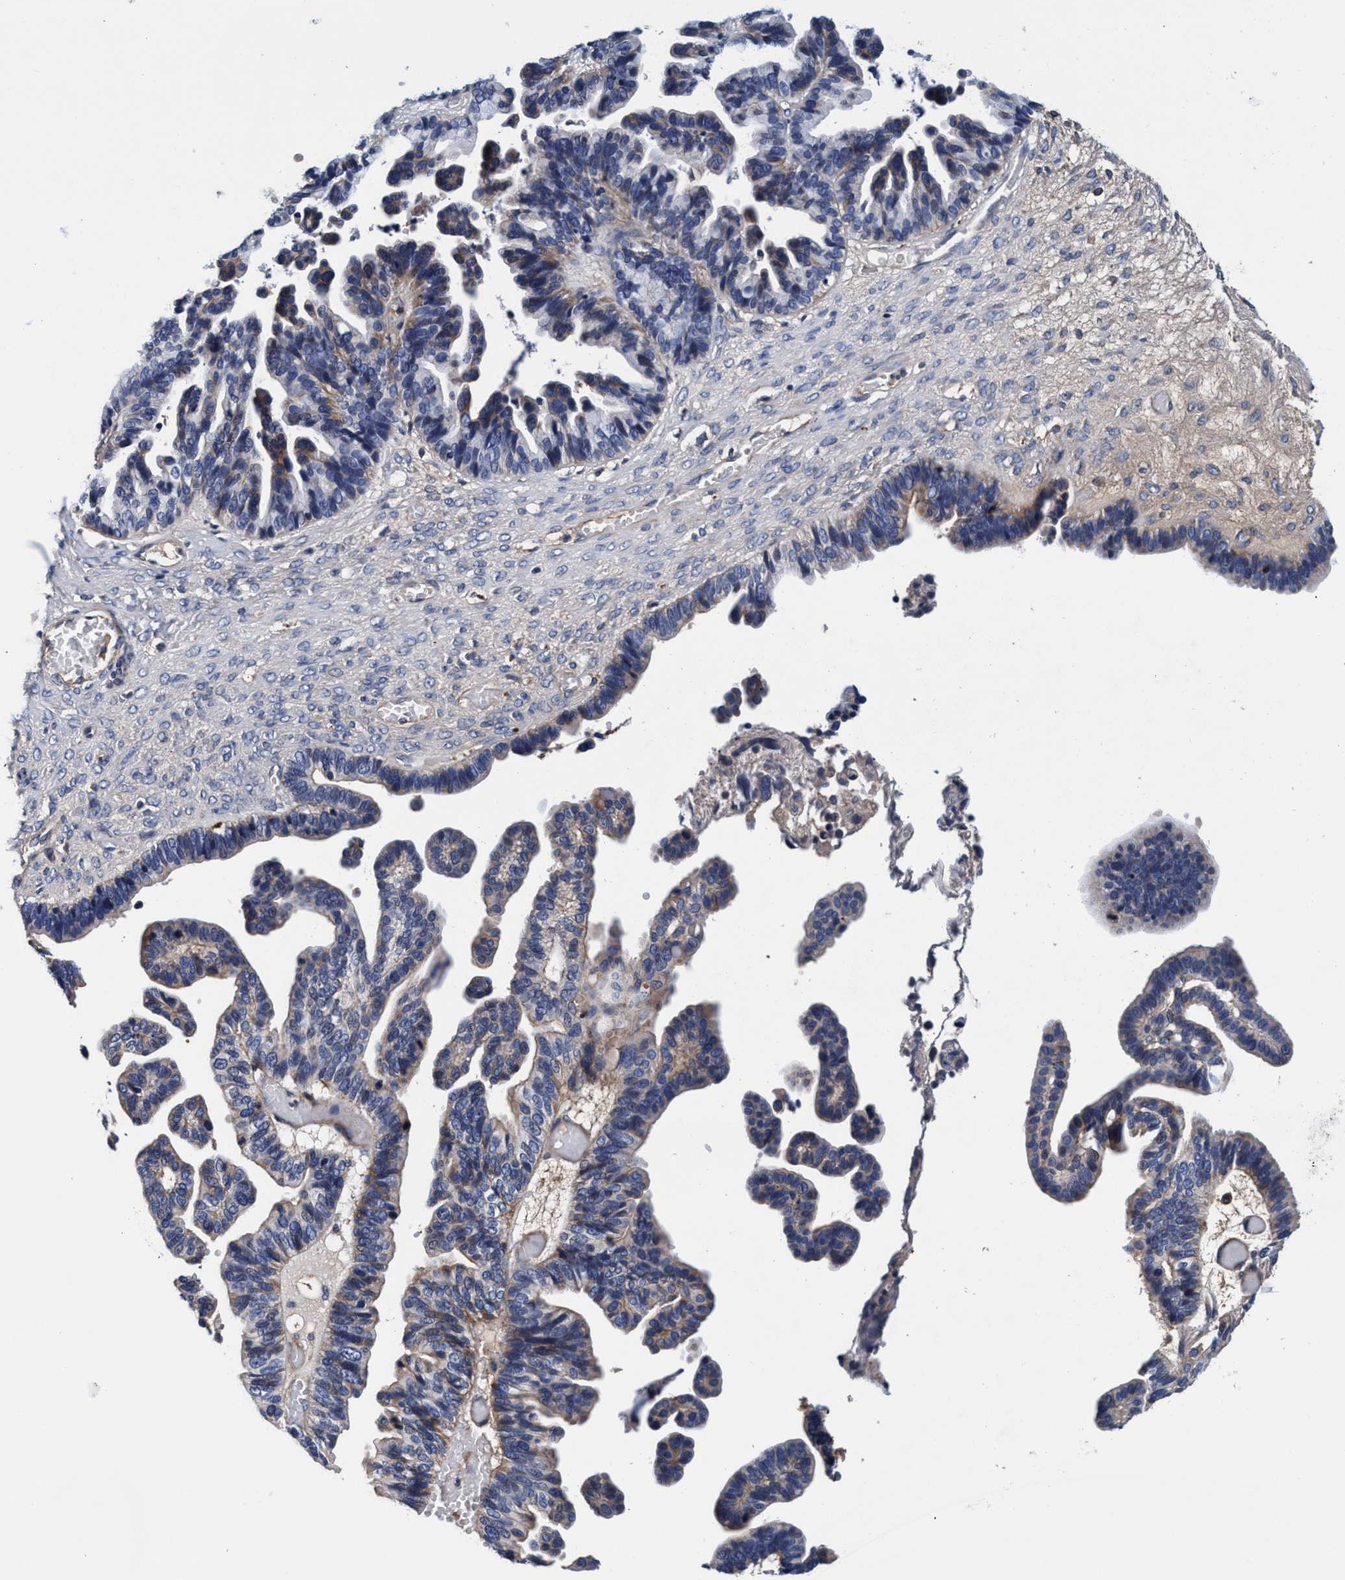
{"staining": {"intensity": "weak", "quantity": "25%-75%", "location": "cytoplasmic/membranous"}, "tissue": "ovarian cancer", "cell_type": "Tumor cells", "image_type": "cancer", "snomed": [{"axis": "morphology", "description": "Cystadenocarcinoma, serous, NOS"}, {"axis": "topography", "description": "Ovary"}], "caption": "A micrograph of ovarian cancer stained for a protein exhibits weak cytoplasmic/membranous brown staining in tumor cells.", "gene": "RNF208", "patient": {"sex": "female", "age": 56}}